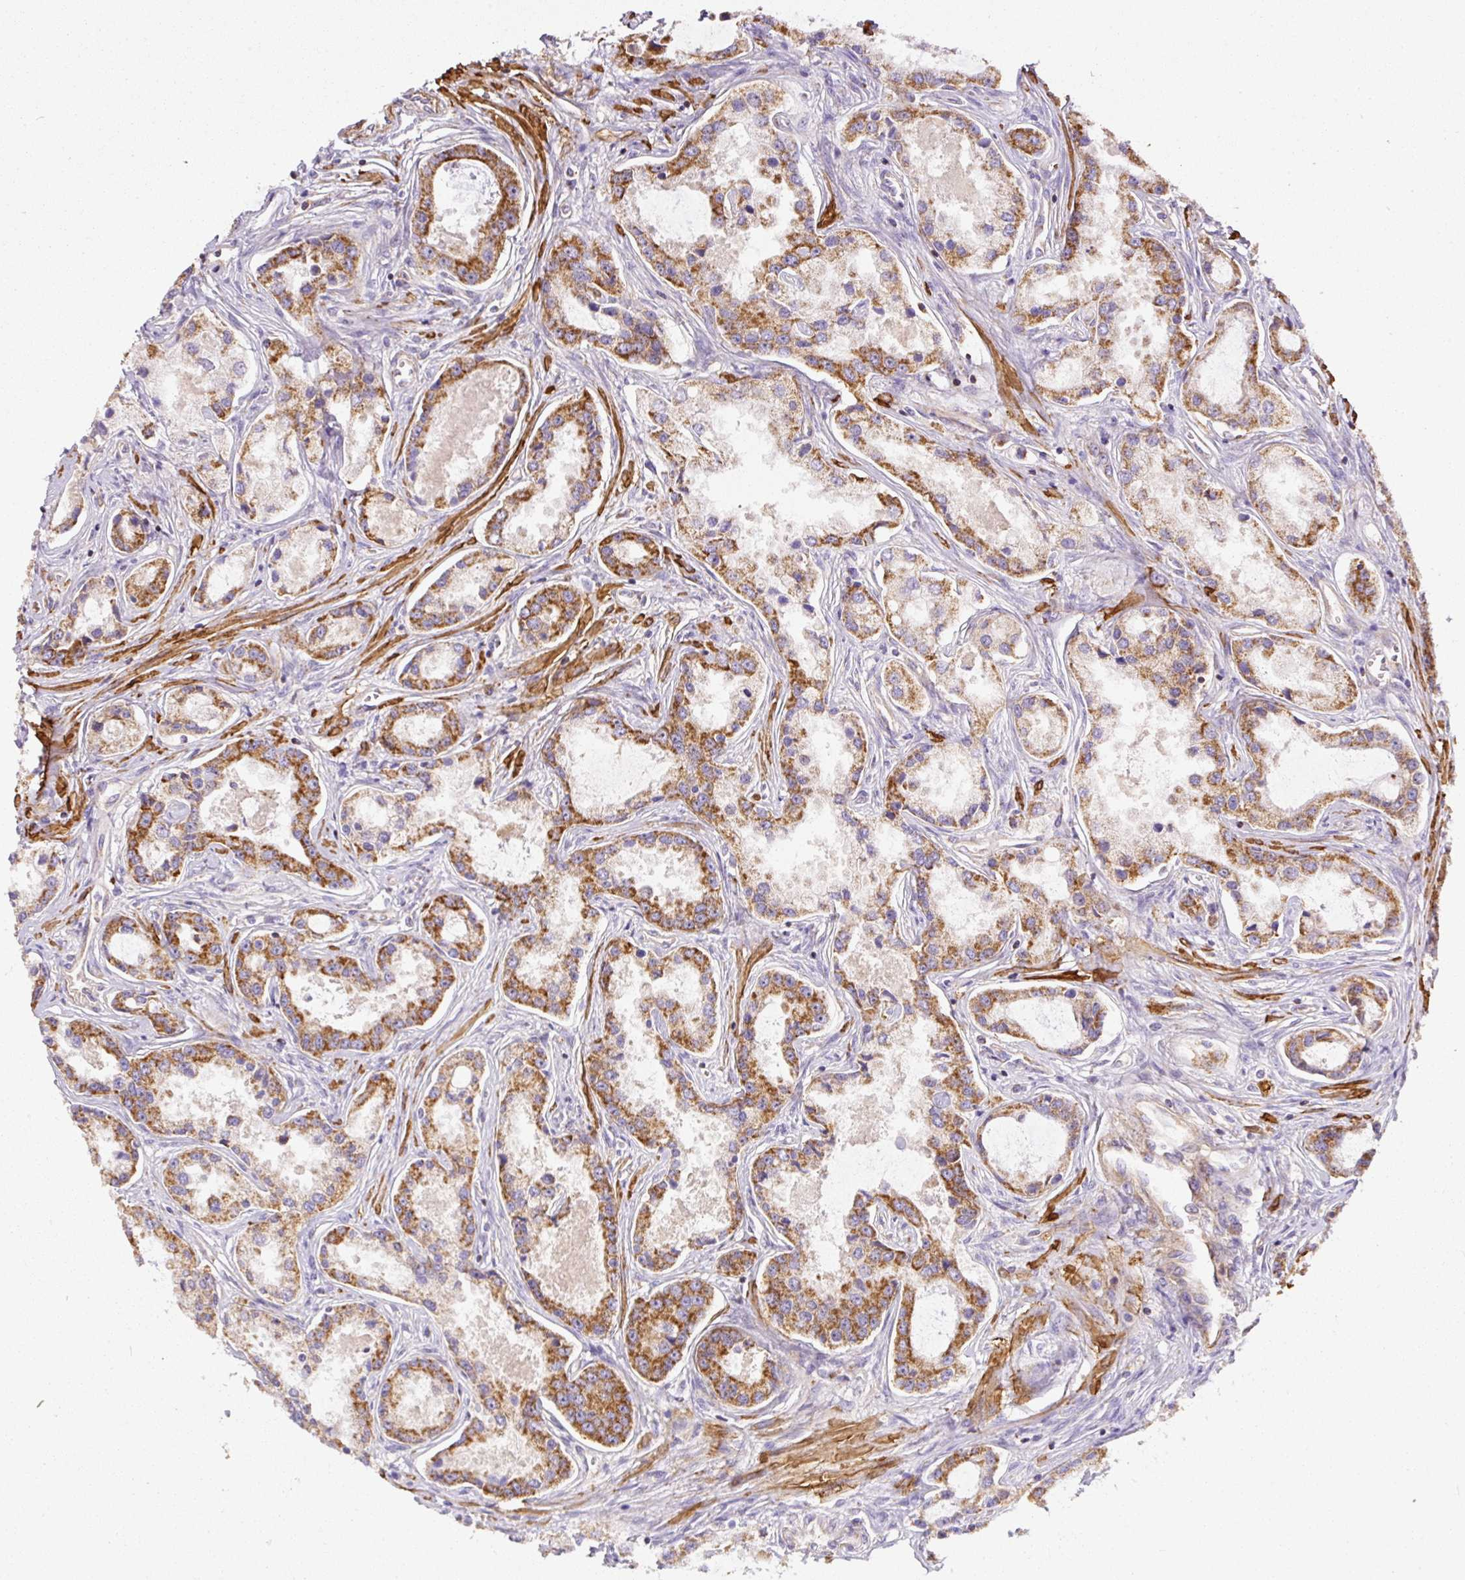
{"staining": {"intensity": "strong", "quantity": "25%-75%", "location": "cytoplasmic/membranous"}, "tissue": "prostate cancer", "cell_type": "Tumor cells", "image_type": "cancer", "snomed": [{"axis": "morphology", "description": "Adenocarcinoma, Low grade"}, {"axis": "topography", "description": "Prostate"}], "caption": "High-magnification brightfield microscopy of prostate cancer (adenocarcinoma (low-grade)) stained with DAB (3,3'-diaminobenzidine) (brown) and counterstained with hematoxylin (blue). tumor cells exhibit strong cytoplasmic/membranous staining is present in approximately25%-75% of cells.", "gene": "NDUFAF2", "patient": {"sex": "male", "age": 68}}